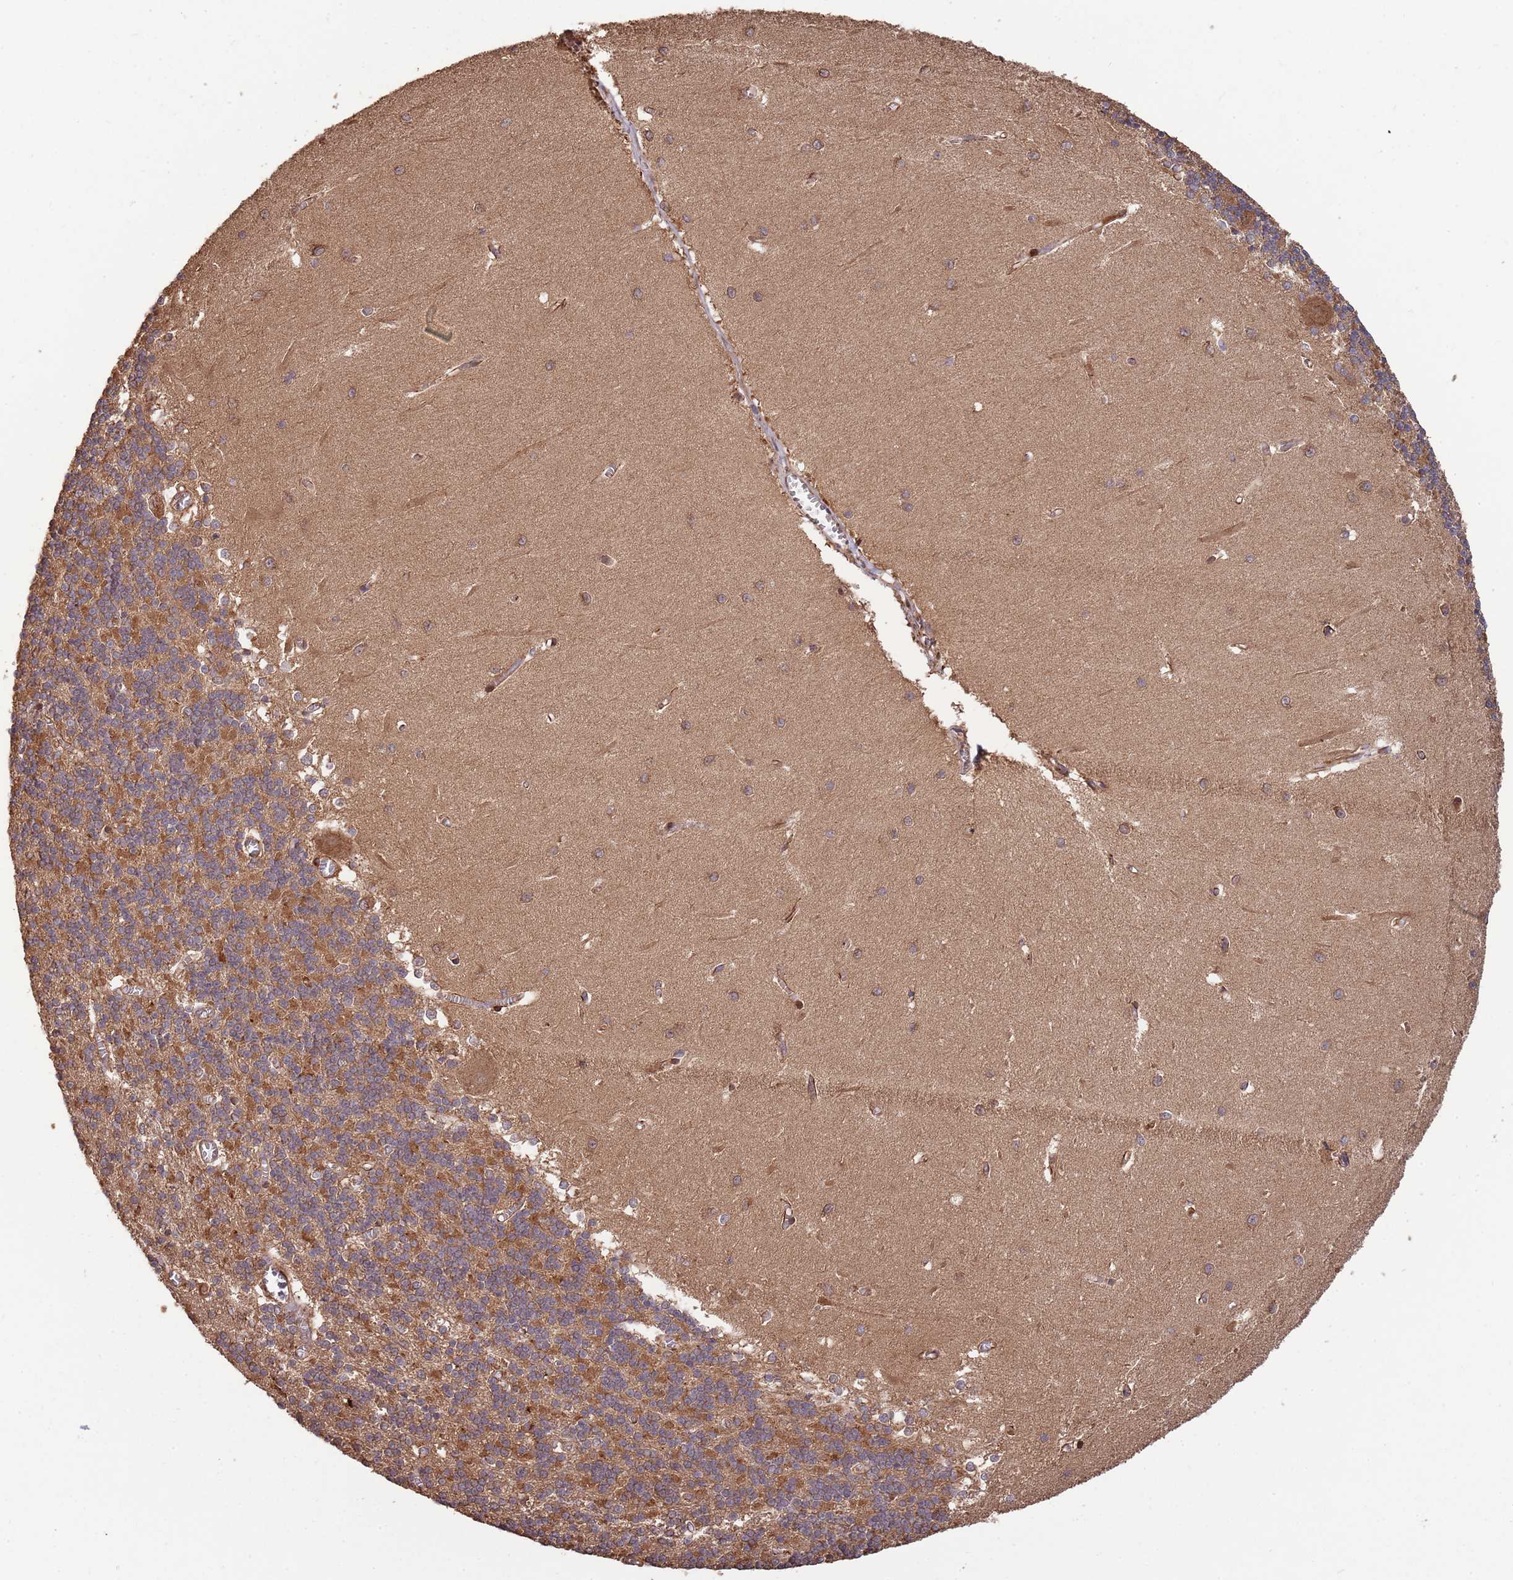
{"staining": {"intensity": "moderate", "quantity": "25%-75%", "location": "cytoplasmic/membranous"}, "tissue": "cerebellum", "cell_type": "Cells in granular layer", "image_type": "normal", "snomed": [{"axis": "morphology", "description": "Normal tissue, NOS"}, {"axis": "topography", "description": "Cerebellum"}], "caption": "Immunohistochemistry (IHC) photomicrograph of normal cerebellum stained for a protein (brown), which displays medium levels of moderate cytoplasmic/membranous positivity in approximately 25%-75% of cells in granular layer.", "gene": "ZNF428", "patient": {"sex": "male", "age": 37}}